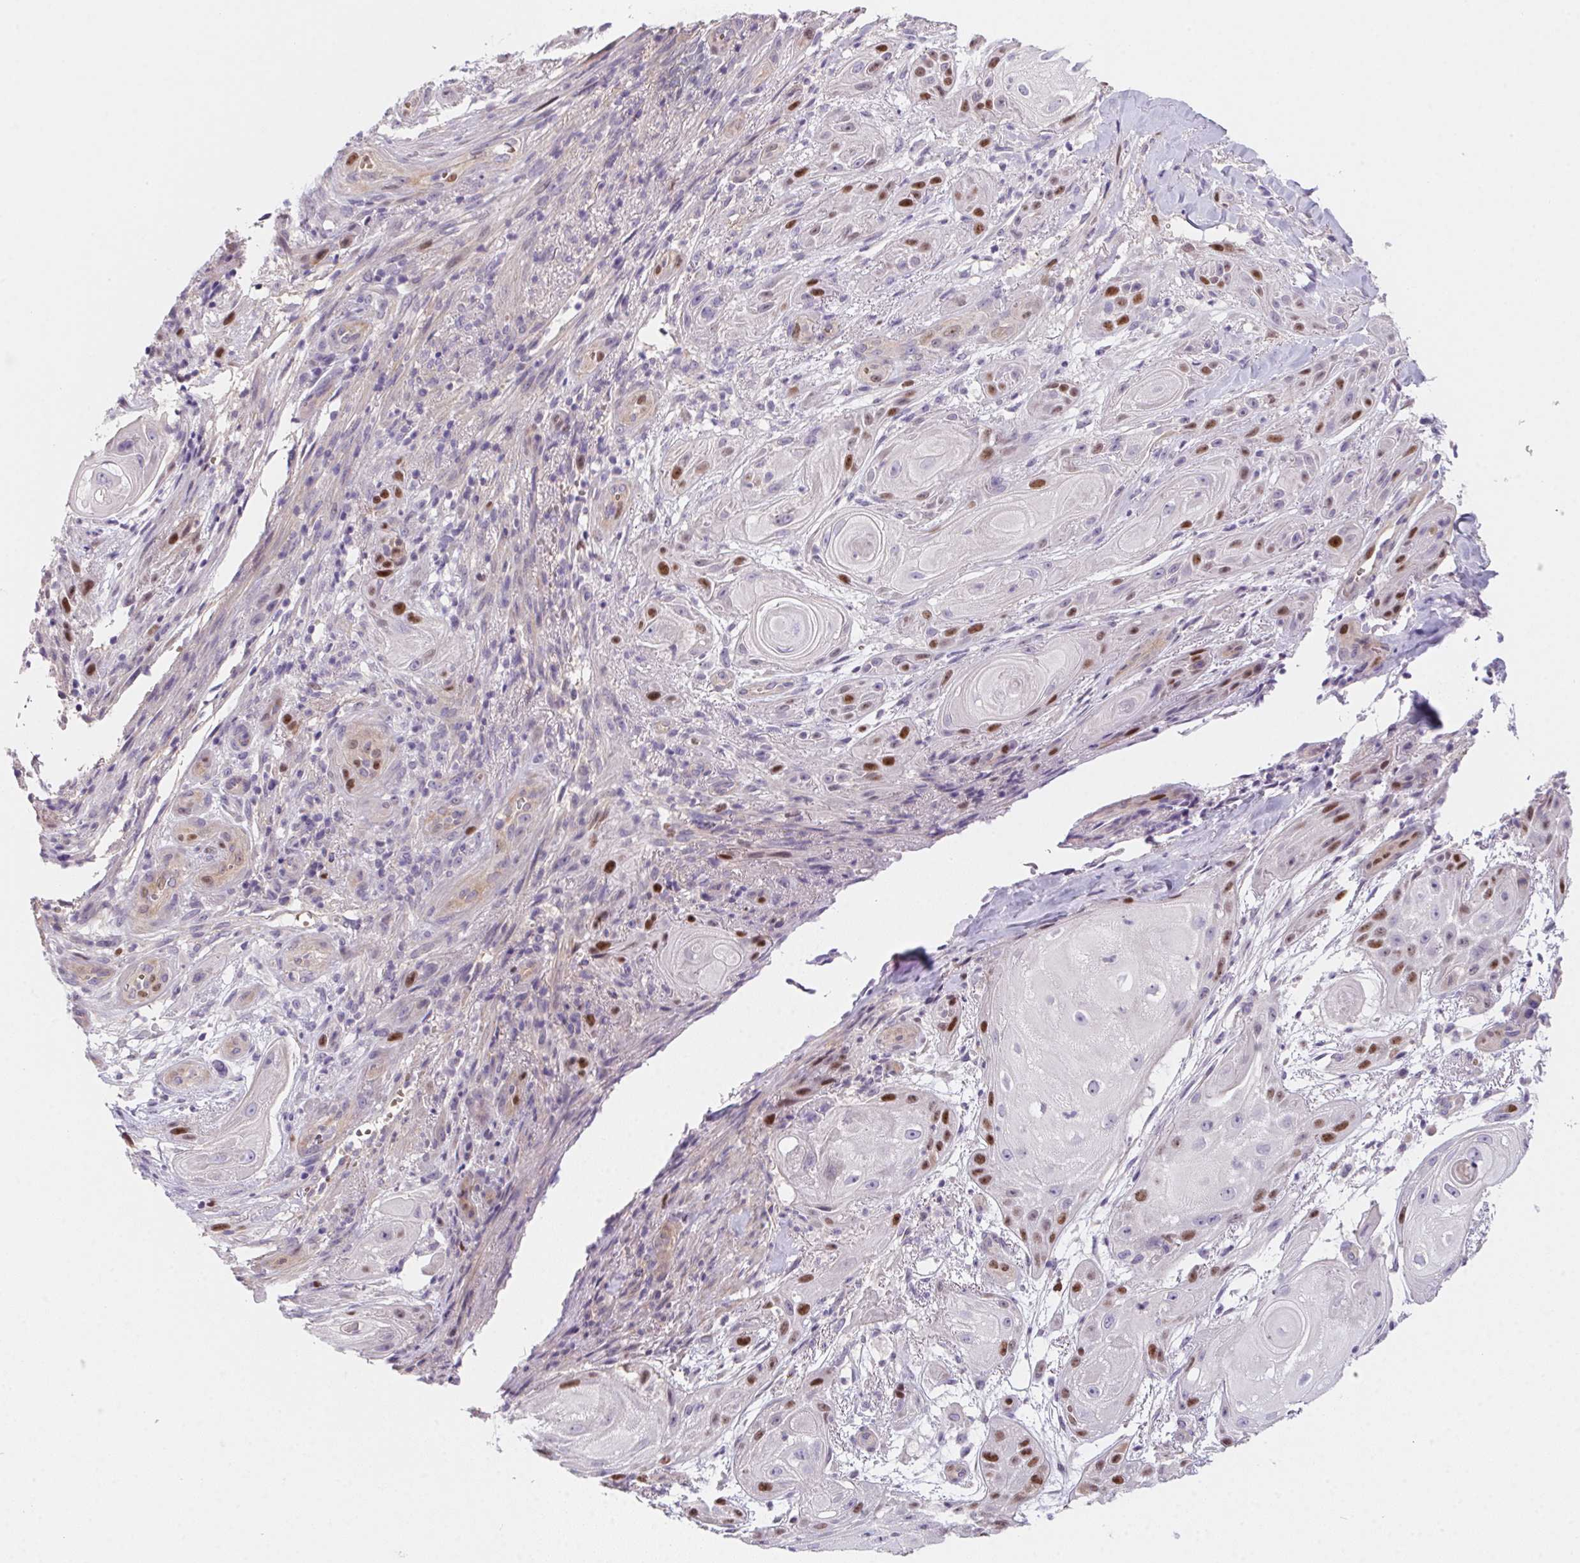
{"staining": {"intensity": "moderate", "quantity": "<25%", "location": "nuclear"}, "tissue": "skin cancer", "cell_type": "Tumor cells", "image_type": "cancer", "snomed": [{"axis": "morphology", "description": "Squamous cell carcinoma, NOS"}, {"axis": "topography", "description": "Skin"}], "caption": "Immunohistochemical staining of skin cancer (squamous cell carcinoma) displays moderate nuclear protein positivity in about <25% of tumor cells. The staining is performed using DAB brown chromogen to label protein expression. The nuclei are counter-stained blue using hematoxylin.", "gene": "HELLS", "patient": {"sex": "male", "age": 62}}